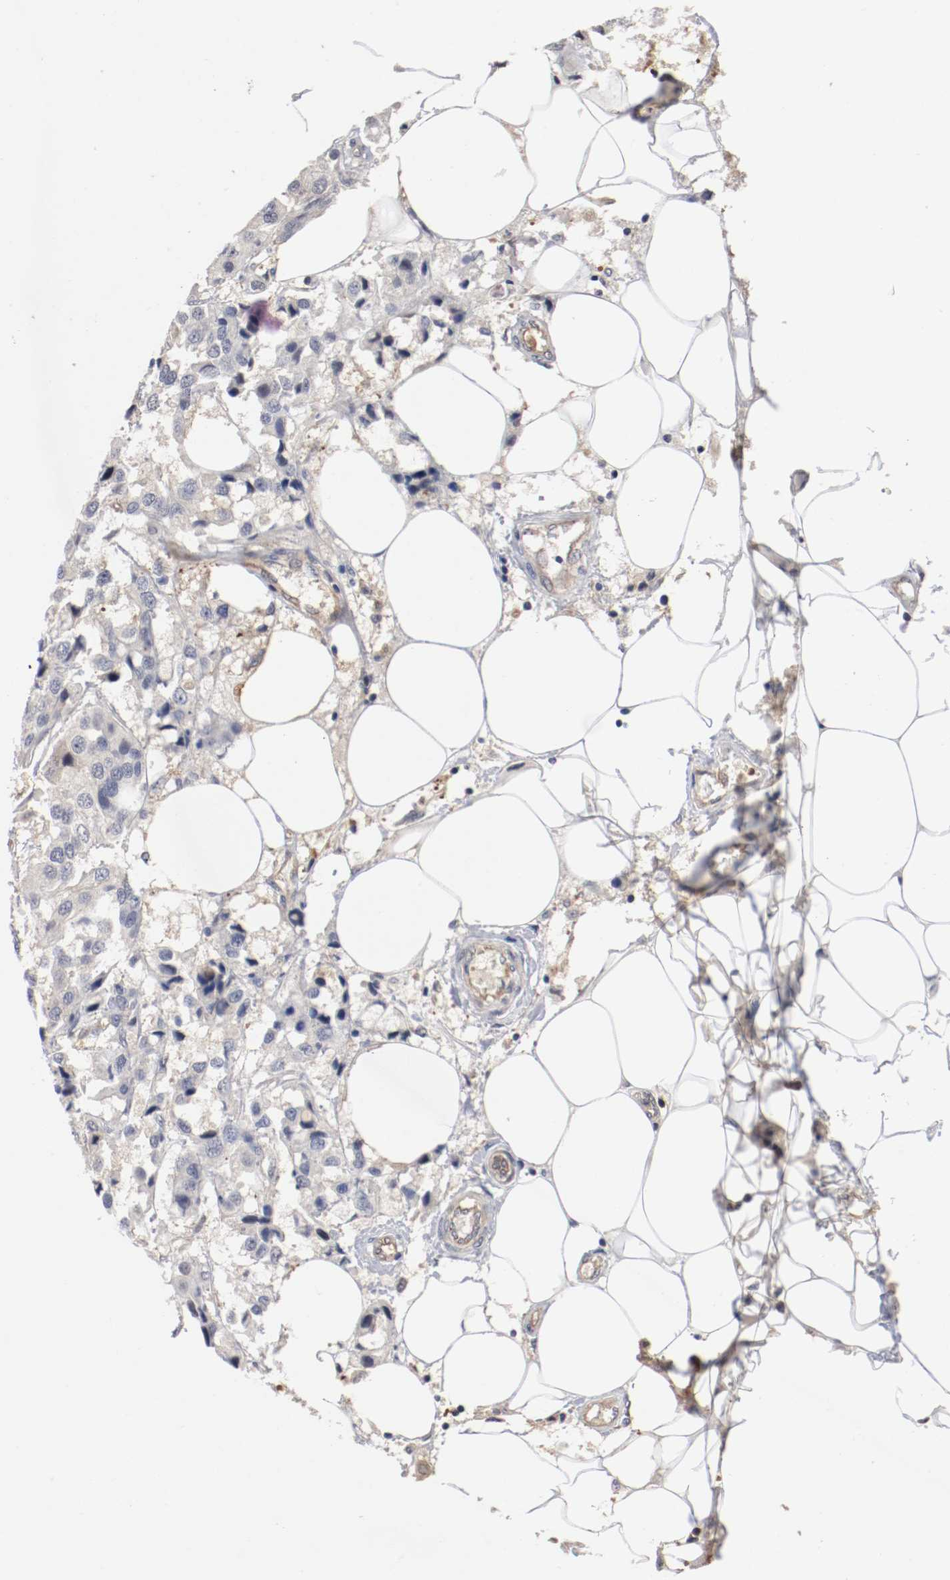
{"staining": {"intensity": "negative", "quantity": "none", "location": "none"}, "tissue": "breast cancer", "cell_type": "Tumor cells", "image_type": "cancer", "snomed": [{"axis": "morphology", "description": "Duct carcinoma"}, {"axis": "topography", "description": "Breast"}], "caption": "Human infiltrating ductal carcinoma (breast) stained for a protein using IHC displays no staining in tumor cells.", "gene": "RBM23", "patient": {"sex": "female", "age": 80}}